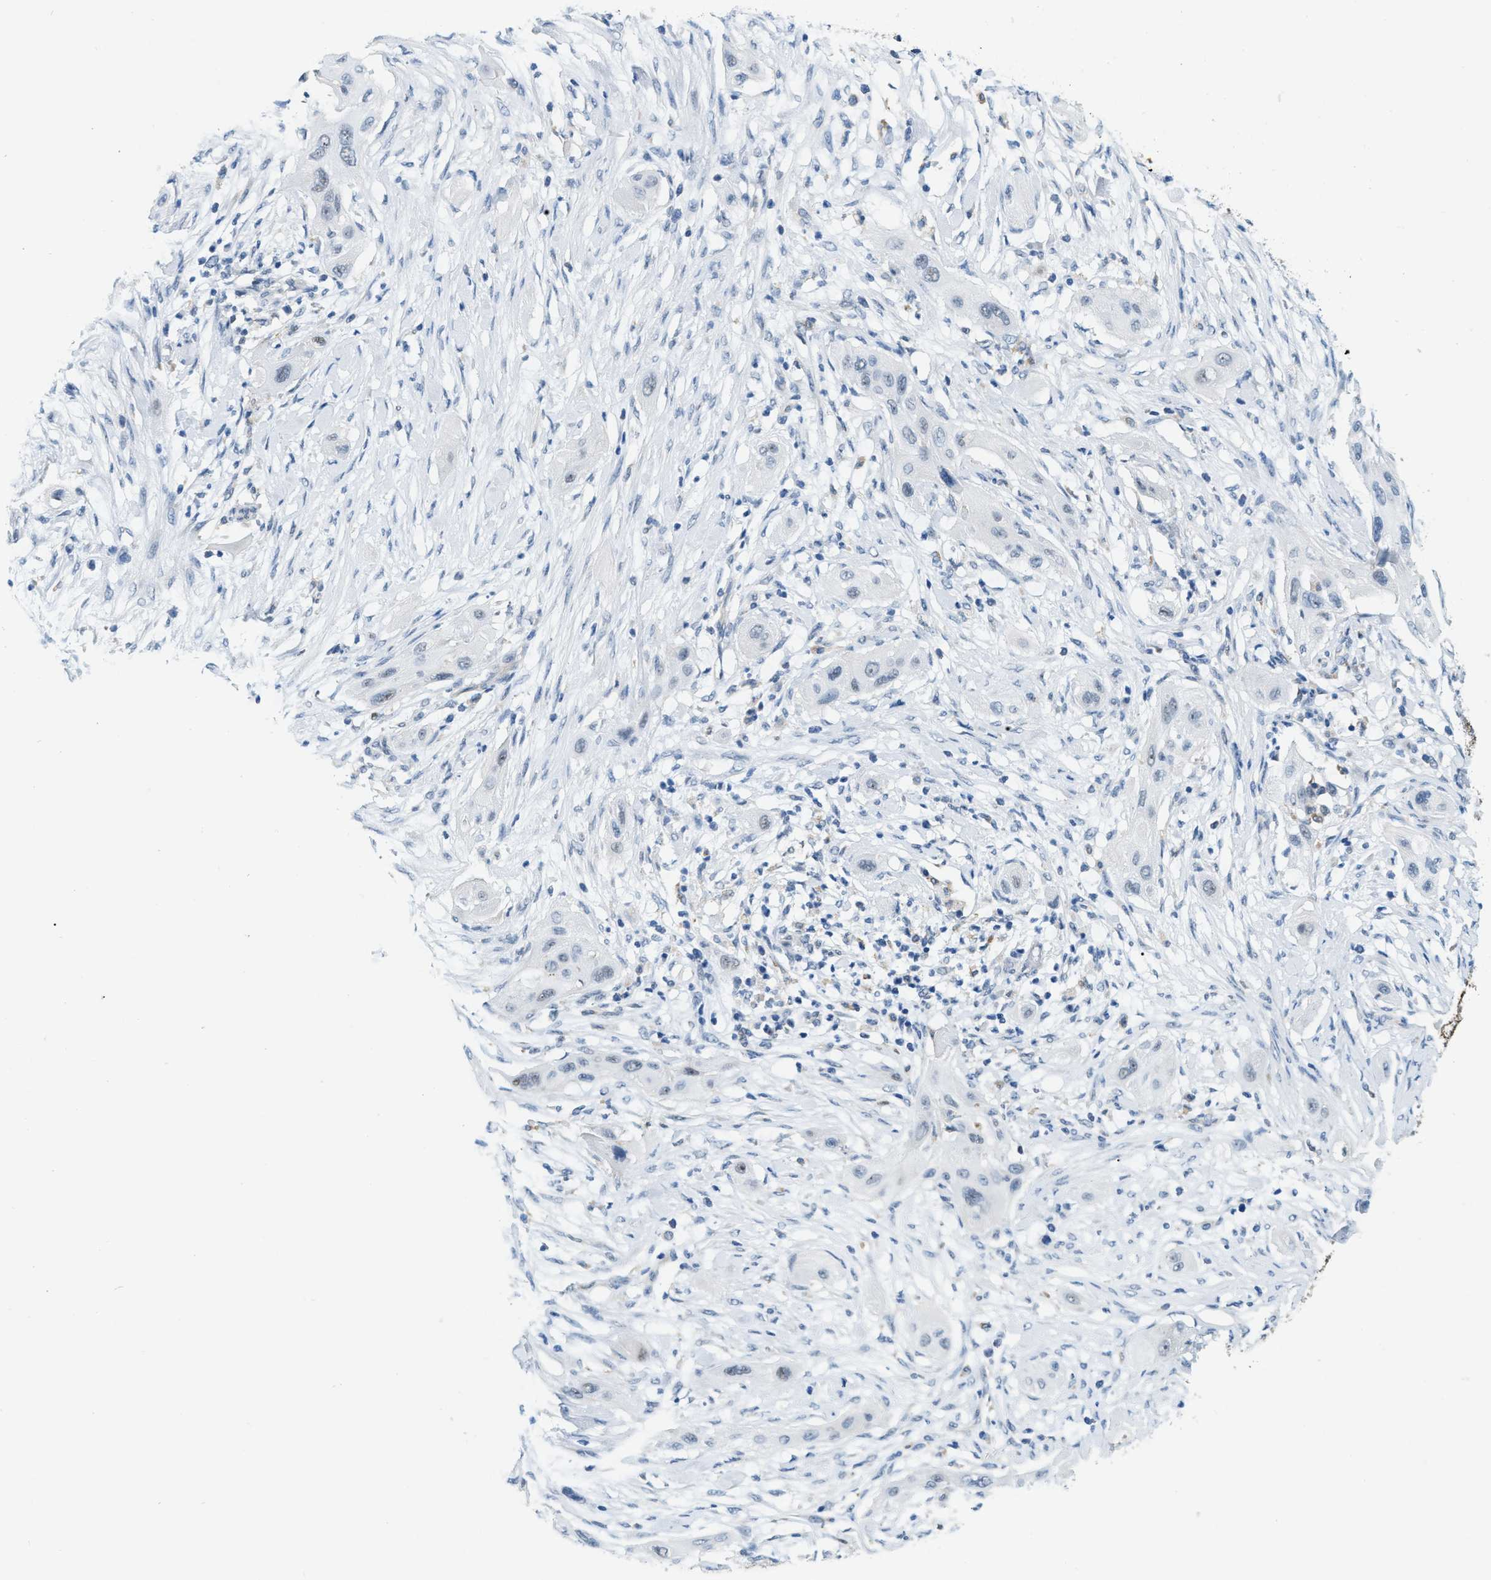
{"staining": {"intensity": "negative", "quantity": "none", "location": "none"}, "tissue": "lung cancer", "cell_type": "Tumor cells", "image_type": "cancer", "snomed": [{"axis": "morphology", "description": "Squamous cell carcinoma, NOS"}, {"axis": "topography", "description": "Lung"}], "caption": "This is a histopathology image of immunohistochemistry (IHC) staining of lung cancer, which shows no expression in tumor cells.", "gene": "PHRF1", "patient": {"sex": "female", "age": 47}}